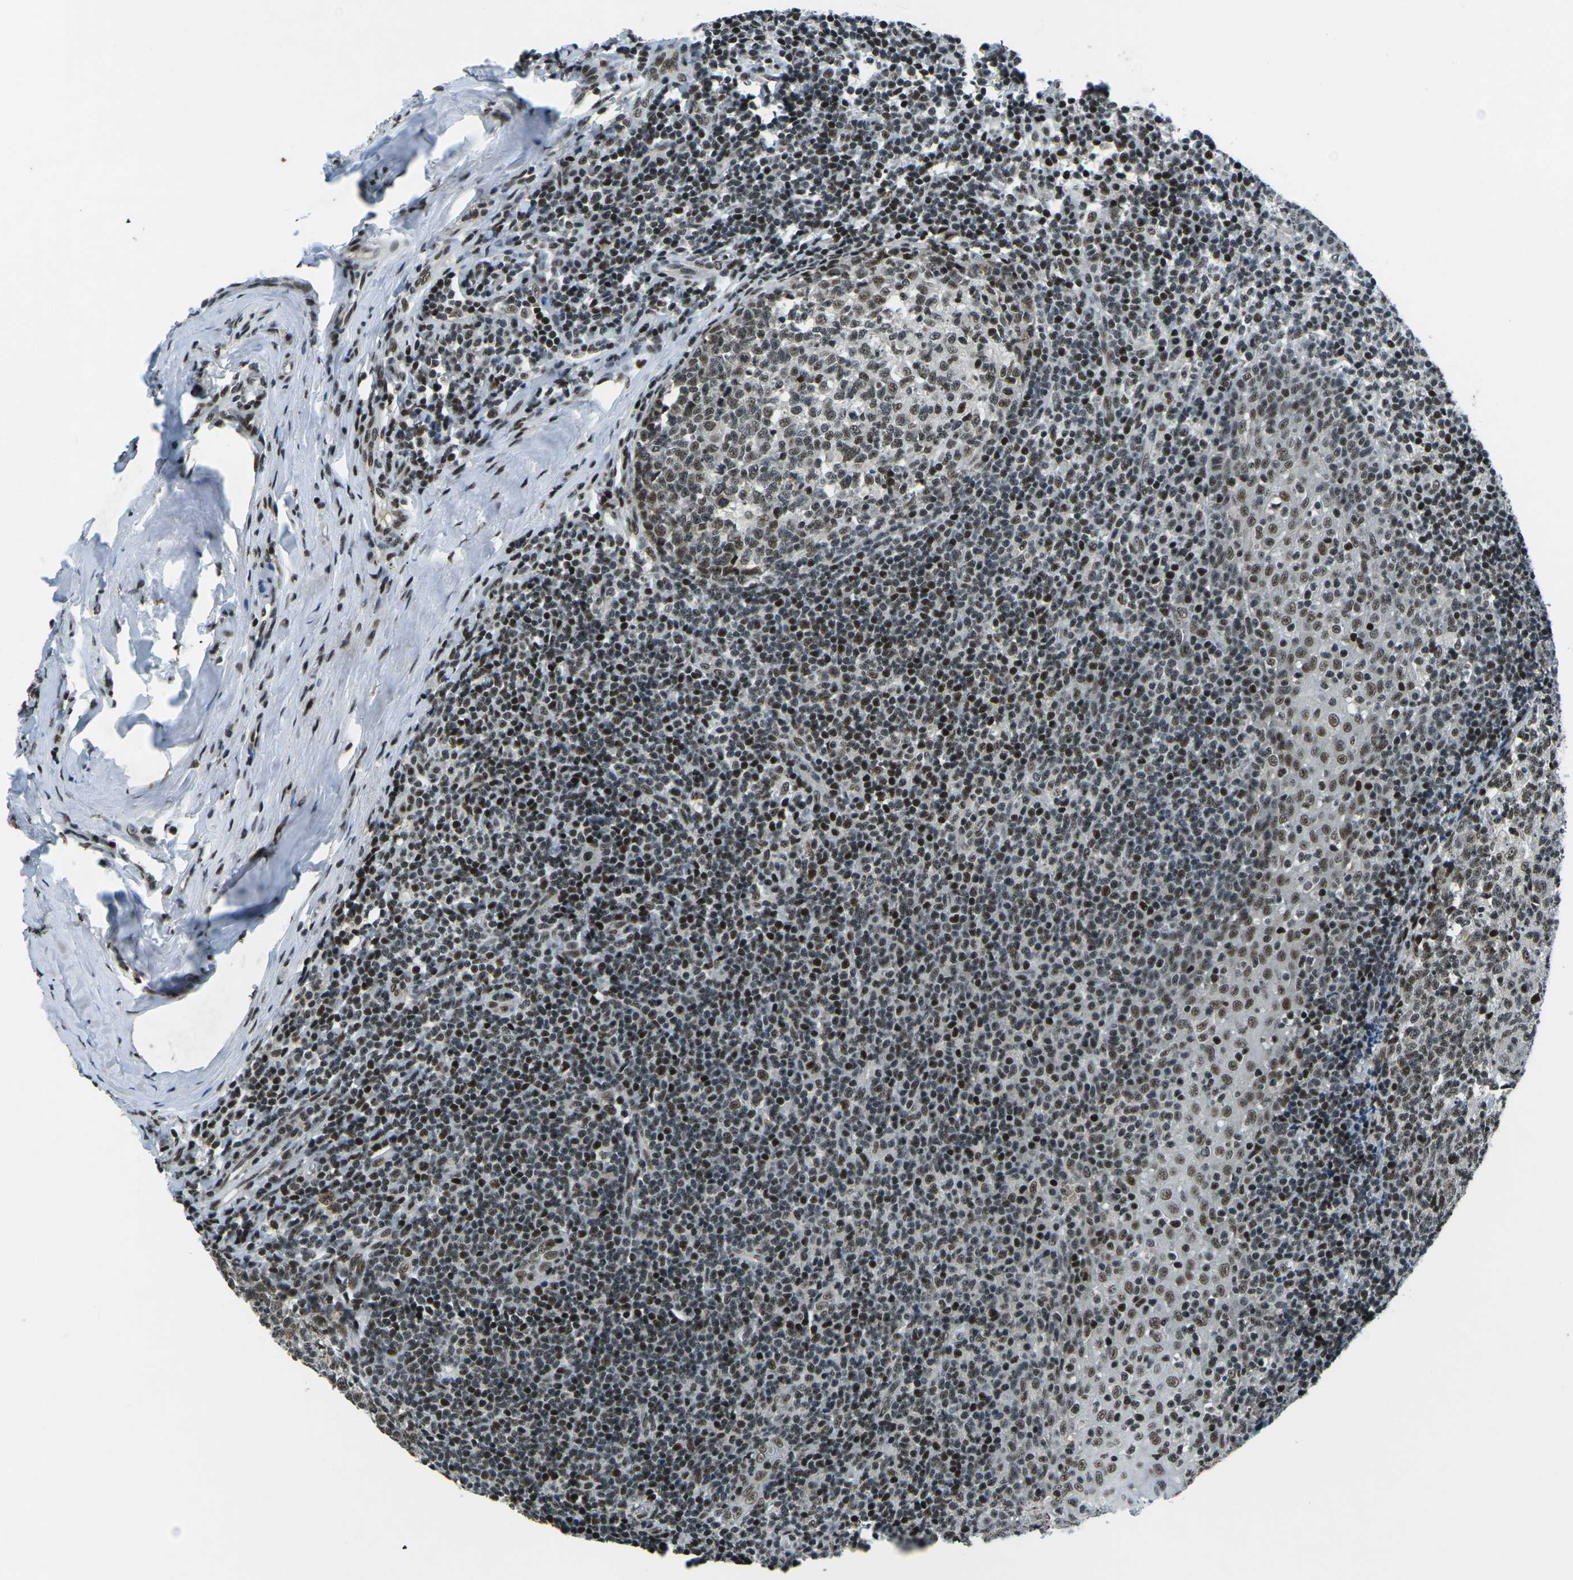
{"staining": {"intensity": "moderate", "quantity": ">75%", "location": "nuclear"}, "tissue": "tonsil", "cell_type": "Germinal center cells", "image_type": "normal", "snomed": [{"axis": "morphology", "description": "Normal tissue, NOS"}, {"axis": "topography", "description": "Tonsil"}], "caption": "Immunohistochemistry (IHC) image of unremarkable tonsil stained for a protein (brown), which demonstrates medium levels of moderate nuclear expression in approximately >75% of germinal center cells.", "gene": "RBL2", "patient": {"sex": "female", "age": 19}}